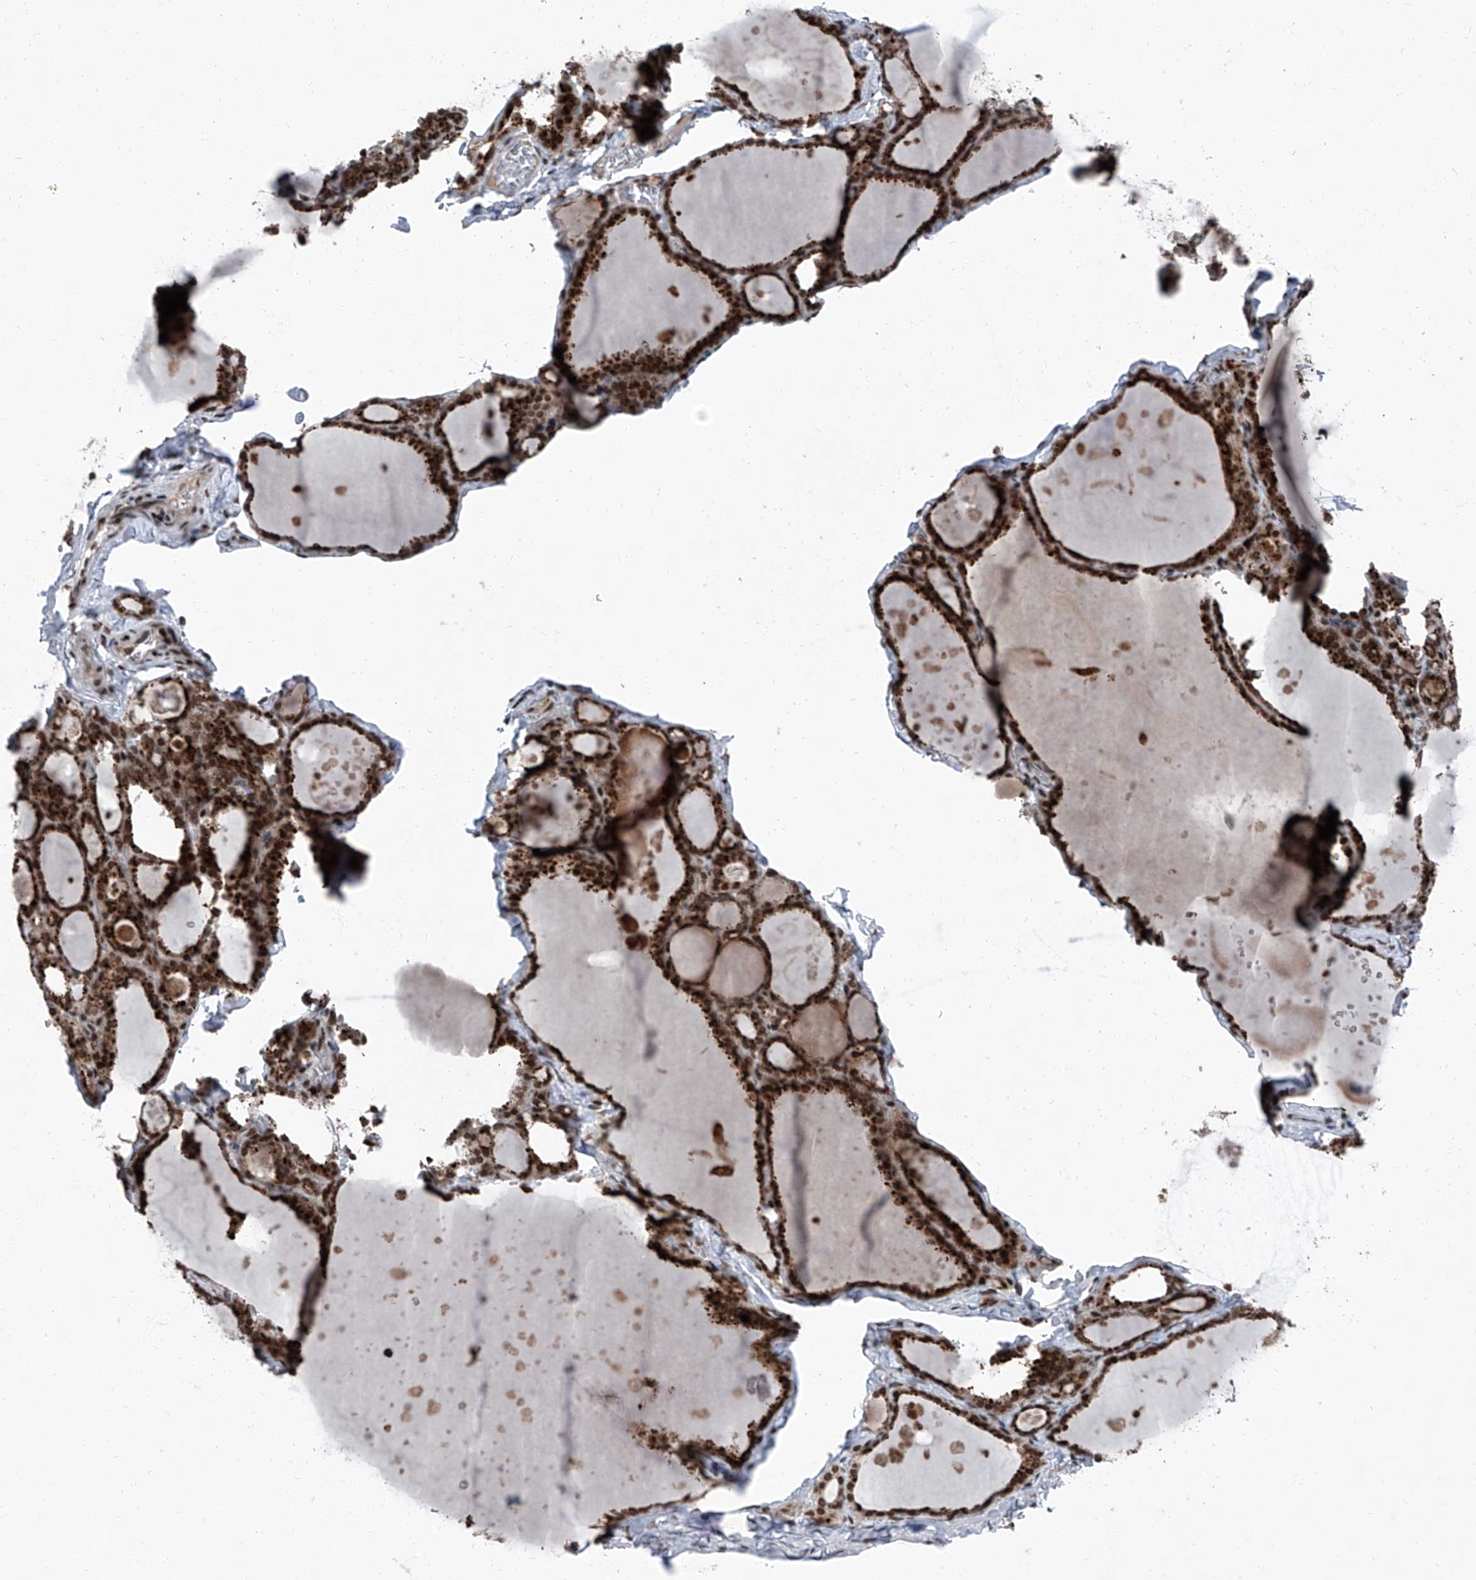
{"staining": {"intensity": "moderate", "quantity": ">75%", "location": "cytoplasmic/membranous,nuclear"}, "tissue": "thyroid gland", "cell_type": "Glandular cells", "image_type": "normal", "snomed": [{"axis": "morphology", "description": "Normal tissue, NOS"}, {"axis": "topography", "description": "Thyroid gland"}], "caption": "Immunohistochemistry histopathology image of benign thyroid gland: human thyroid gland stained using immunohistochemistry shows medium levels of moderate protein expression localized specifically in the cytoplasmic/membranous,nuclear of glandular cells, appearing as a cytoplasmic/membranous,nuclear brown color.", "gene": "BMI1", "patient": {"sex": "male", "age": 56}}